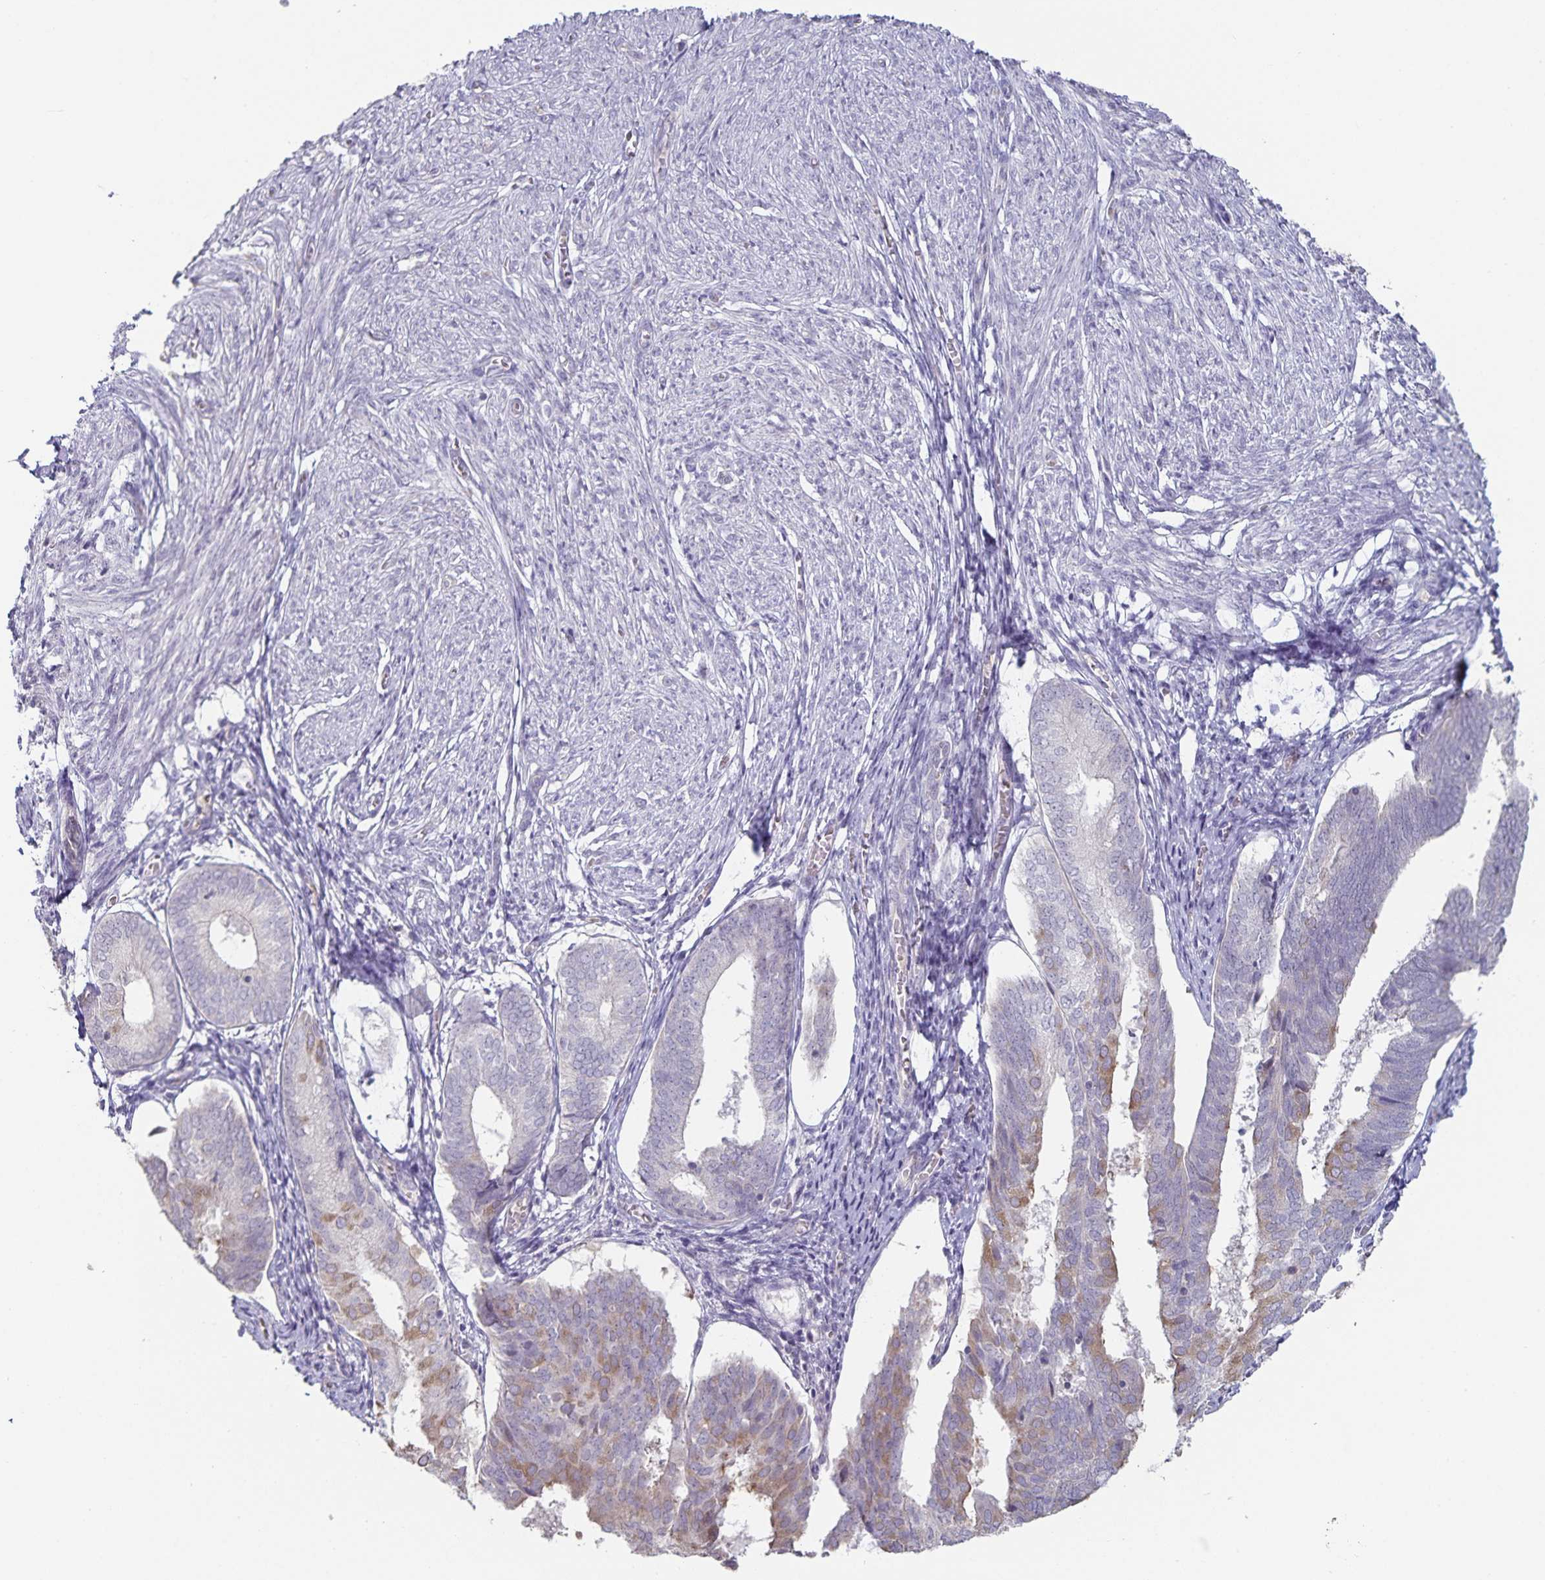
{"staining": {"intensity": "negative", "quantity": "none", "location": "none"}, "tissue": "endometrium", "cell_type": "Cells in endometrial stroma", "image_type": "normal", "snomed": [{"axis": "morphology", "description": "Normal tissue, NOS"}, {"axis": "topography", "description": "Endometrium"}], "caption": "High power microscopy photomicrograph of an immunohistochemistry image of normal endometrium, revealing no significant expression in cells in endometrial stroma. (Immunohistochemistry, brightfield microscopy, high magnification).", "gene": "DNAH9", "patient": {"sex": "female", "age": 50}}